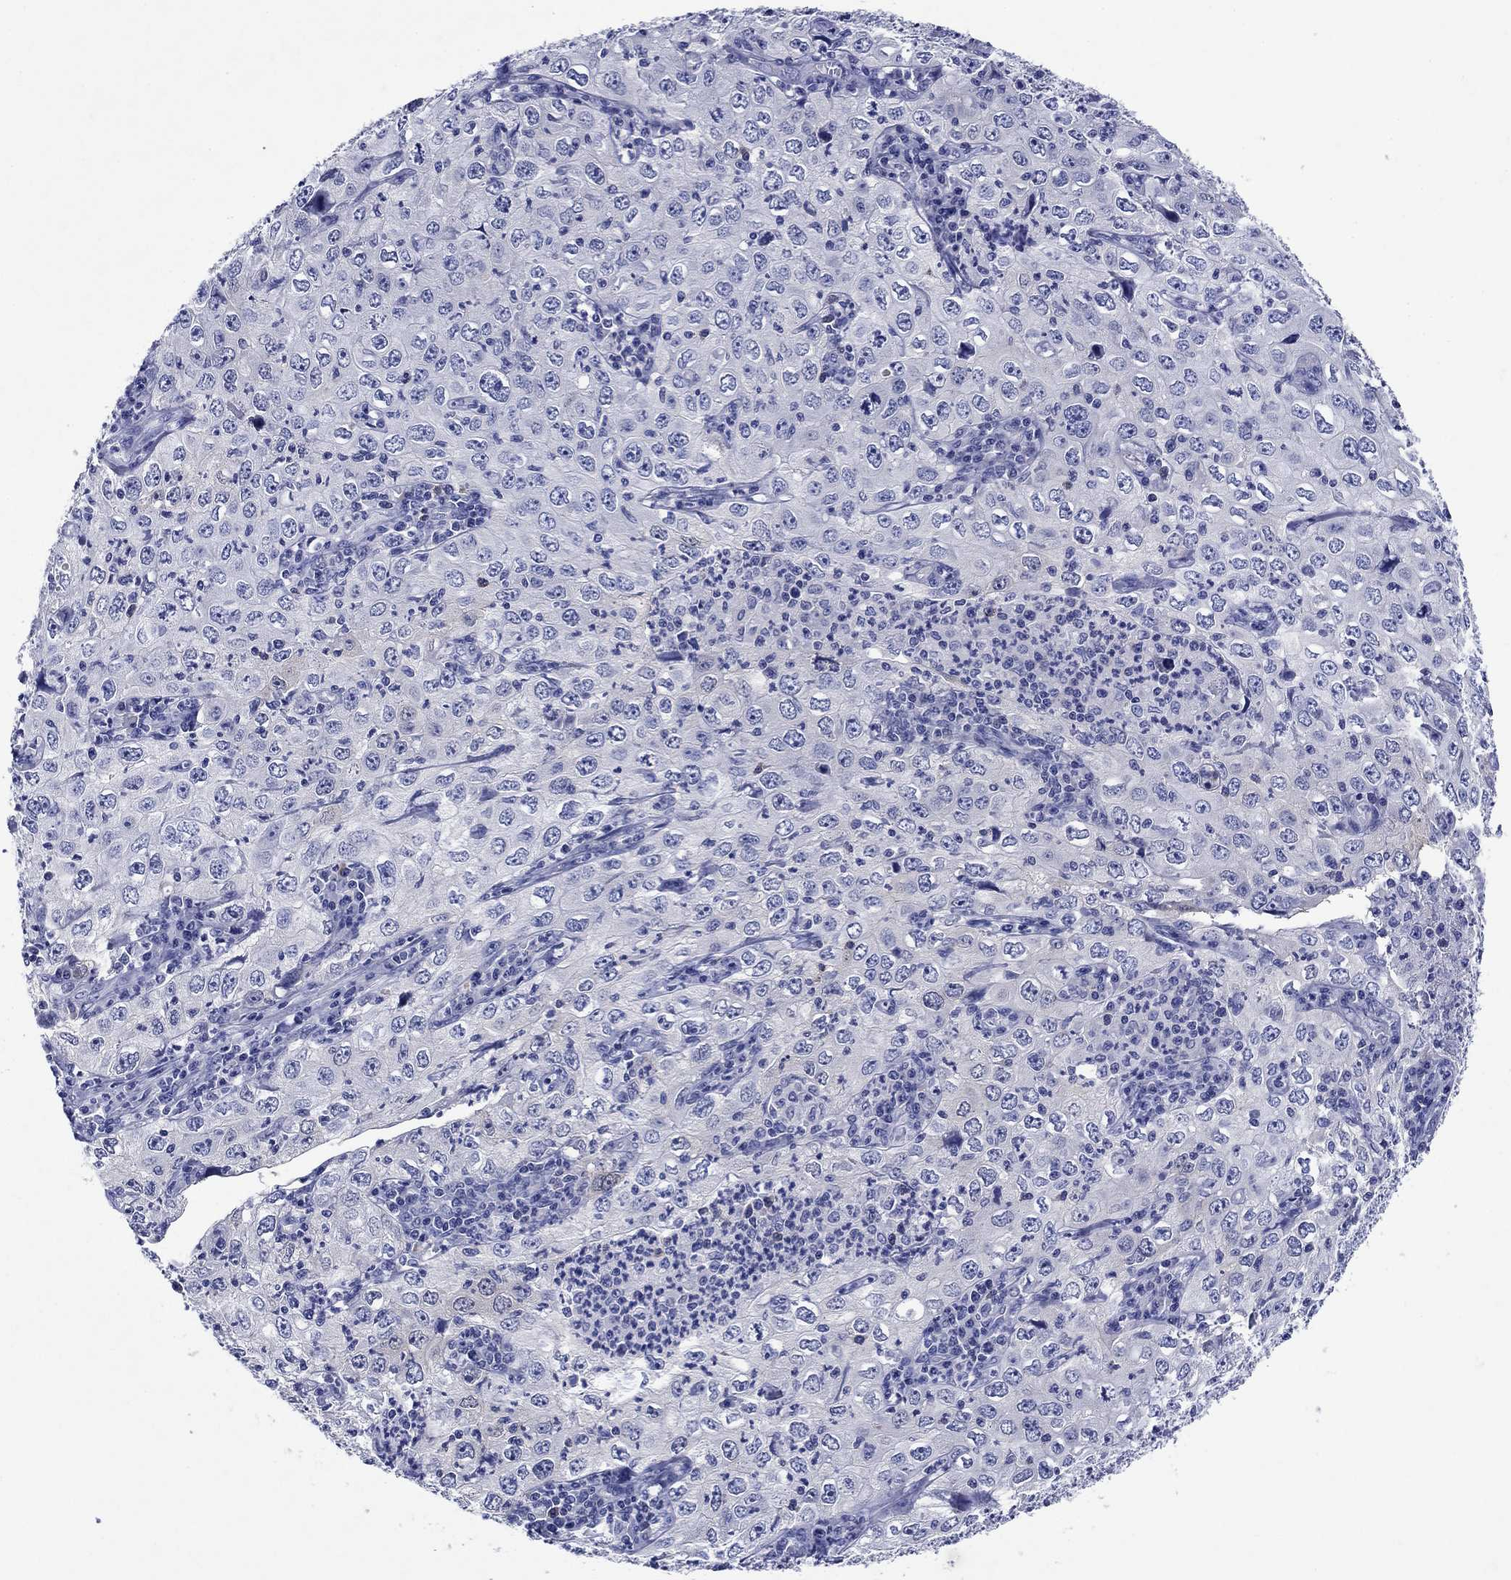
{"staining": {"intensity": "negative", "quantity": "none", "location": "none"}, "tissue": "cervical cancer", "cell_type": "Tumor cells", "image_type": "cancer", "snomed": [{"axis": "morphology", "description": "Squamous cell carcinoma, NOS"}, {"axis": "topography", "description": "Cervix"}], "caption": "Cervical cancer was stained to show a protein in brown. There is no significant staining in tumor cells.", "gene": "SULT2B1", "patient": {"sex": "female", "age": 24}}